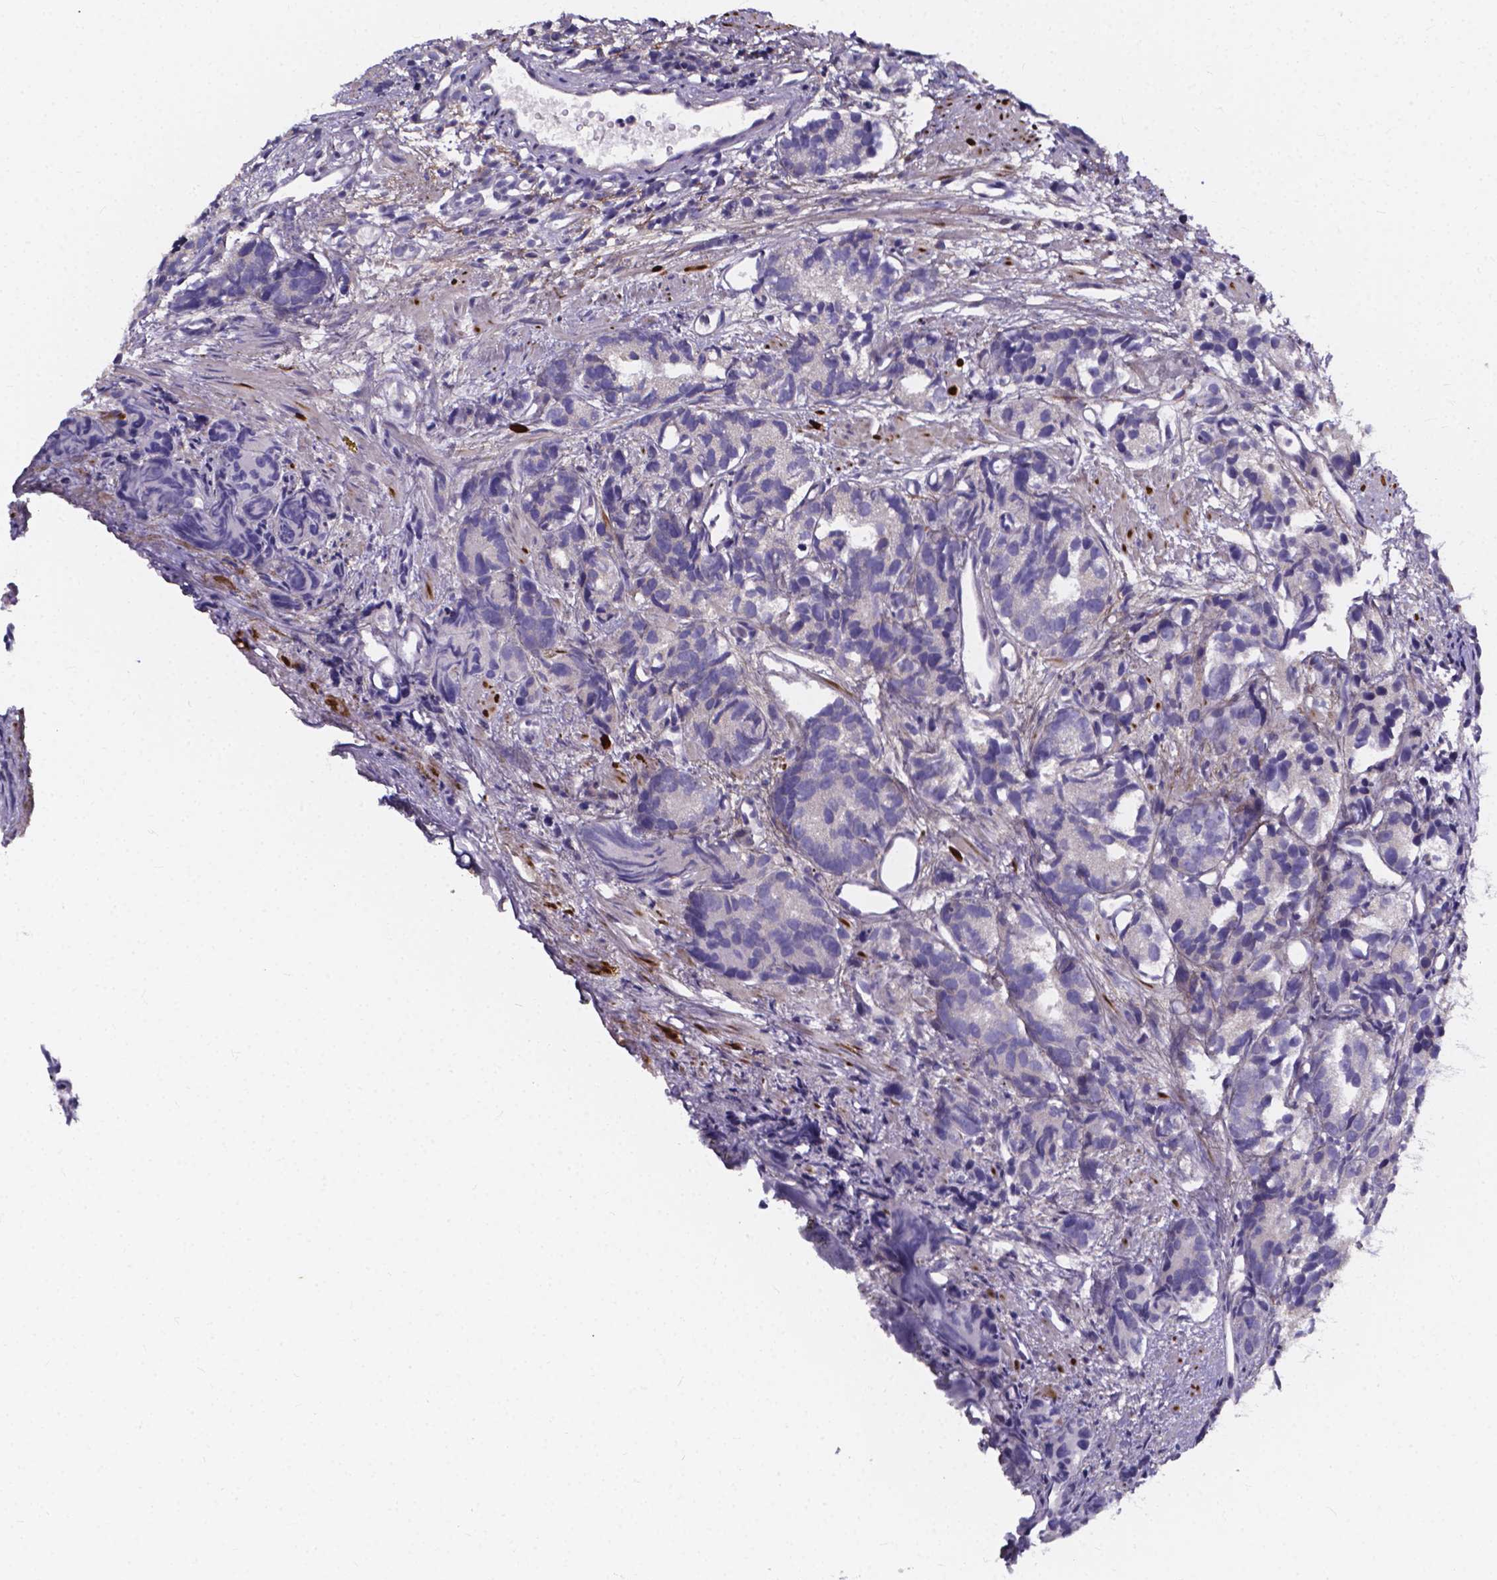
{"staining": {"intensity": "negative", "quantity": "none", "location": "none"}, "tissue": "prostate cancer", "cell_type": "Tumor cells", "image_type": "cancer", "snomed": [{"axis": "morphology", "description": "Adenocarcinoma, High grade"}, {"axis": "topography", "description": "Prostate"}], "caption": "Tumor cells are negative for protein expression in human prostate adenocarcinoma (high-grade). Nuclei are stained in blue.", "gene": "SPOCD1", "patient": {"sex": "male", "age": 77}}